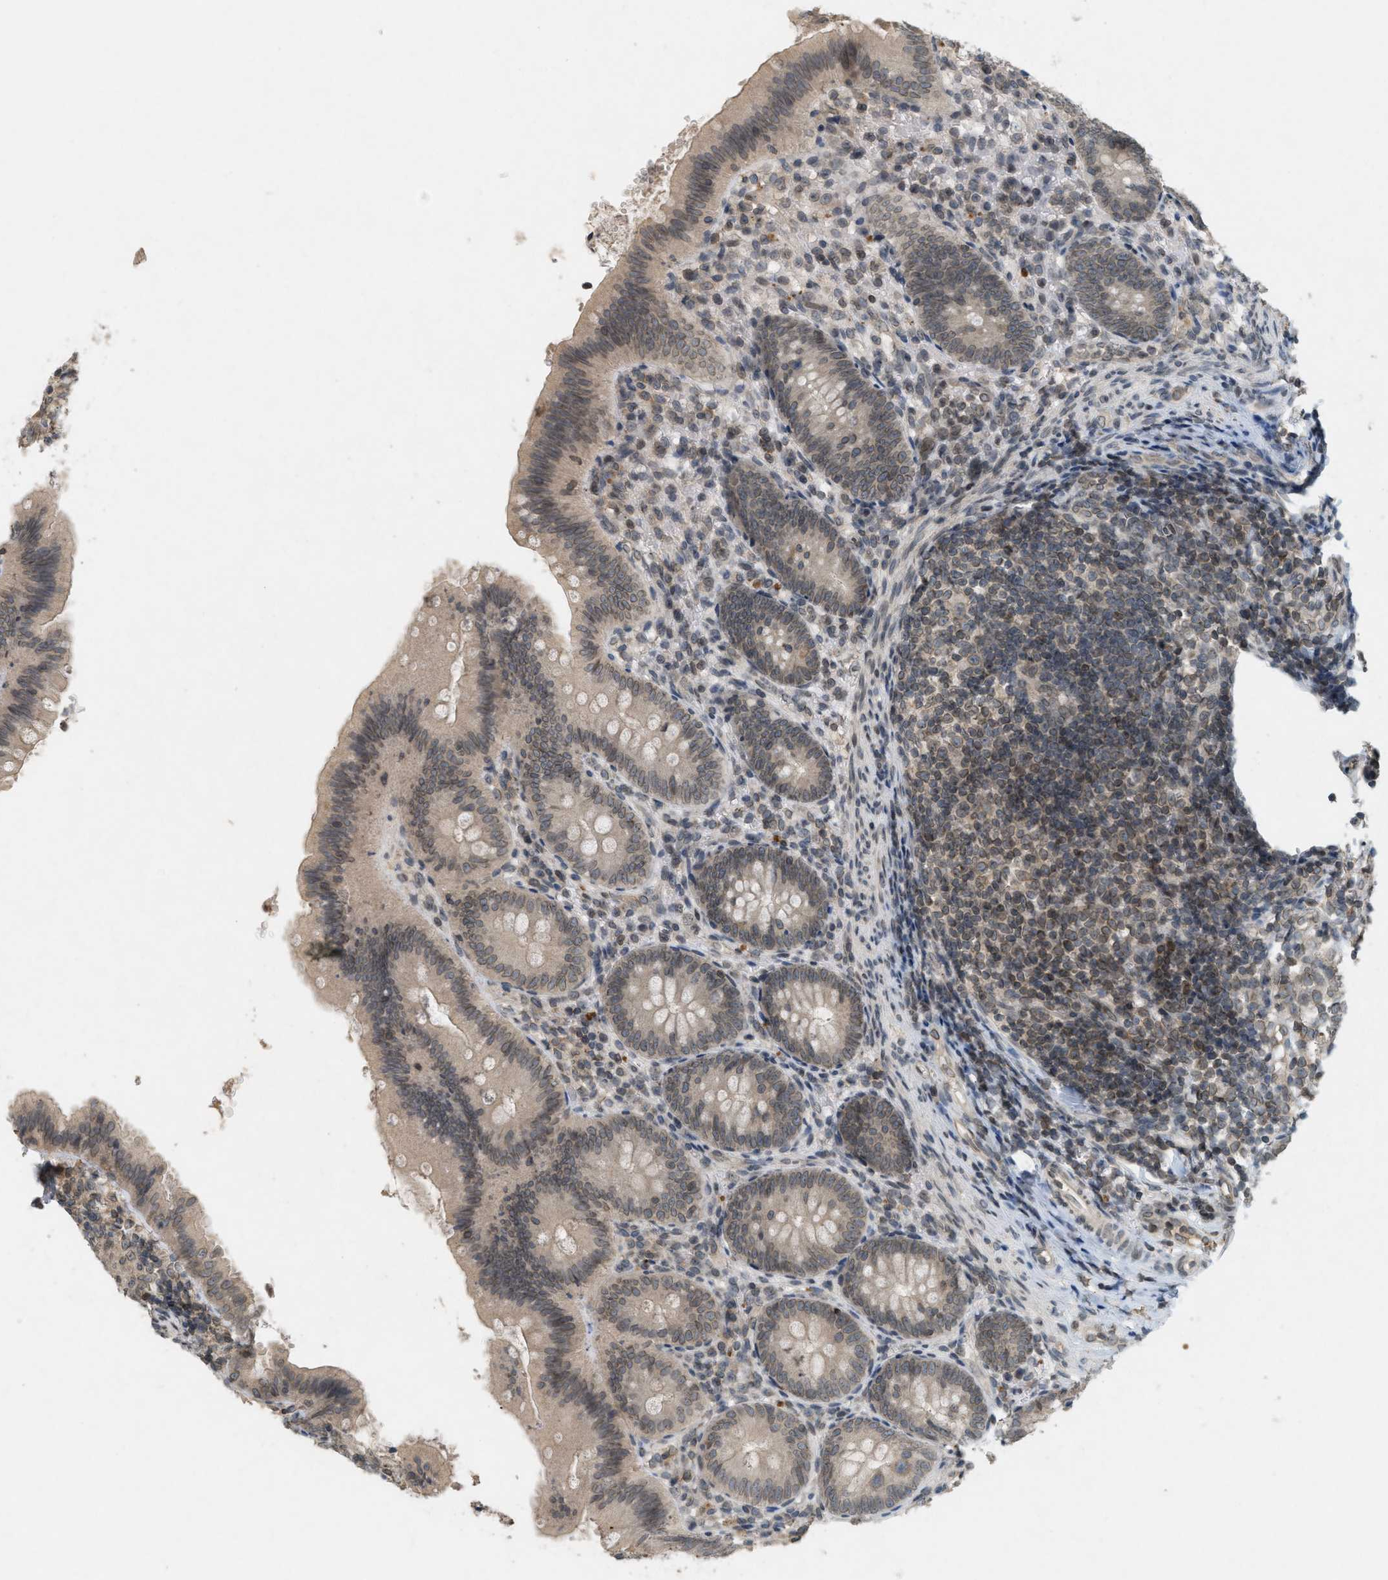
{"staining": {"intensity": "weak", "quantity": ">75%", "location": "cytoplasmic/membranous,nuclear"}, "tissue": "appendix", "cell_type": "Glandular cells", "image_type": "normal", "snomed": [{"axis": "morphology", "description": "Normal tissue, NOS"}, {"axis": "topography", "description": "Appendix"}], "caption": "Glandular cells demonstrate low levels of weak cytoplasmic/membranous,nuclear staining in about >75% of cells in unremarkable human appendix. Ihc stains the protein of interest in brown and the nuclei are stained blue.", "gene": "ABHD6", "patient": {"sex": "male", "age": 1}}